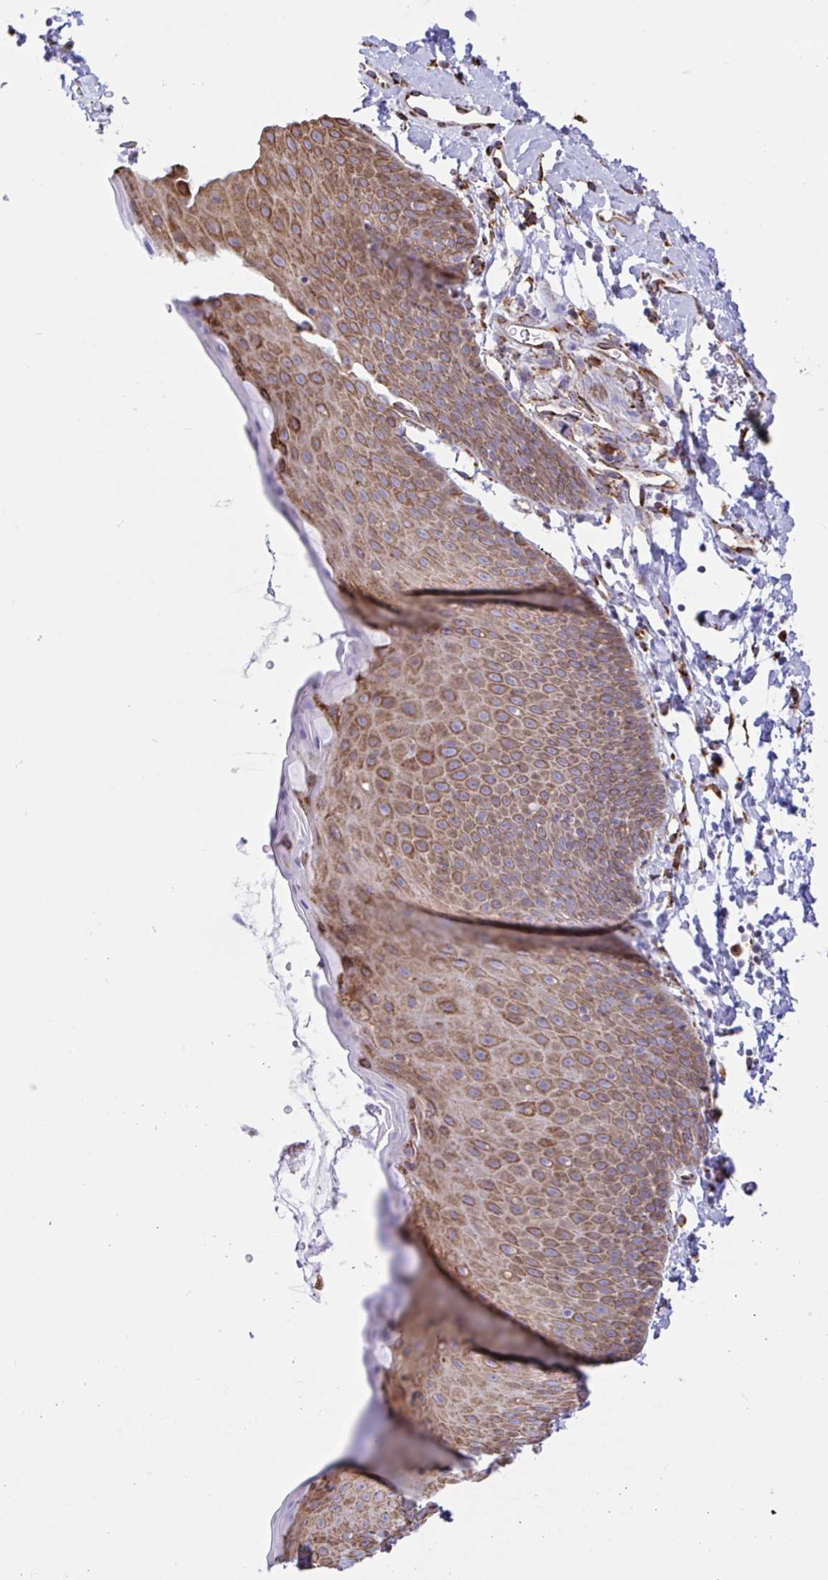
{"staining": {"intensity": "moderate", "quantity": ">75%", "location": "cytoplasmic/membranous"}, "tissue": "skin", "cell_type": "Epidermal cells", "image_type": "normal", "snomed": [{"axis": "morphology", "description": "Normal tissue, NOS"}, {"axis": "topography", "description": "Anal"}], "caption": "High-magnification brightfield microscopy of benign skin stained with DAB (3,3'-diaminobenzidine) (brown) and counterstained with hematoxylin (blue). epidermal cells exhibit moderate cytoplasmic/membranous expression is appreciated in approximately>75% of cells. The protein of interest is stained brown, and the nuclei are stained in blue (DAB (3,3'-diaminobenzidine) IHC with brightfield microscopy, high magnification).", "gene": "CLGN", "patient": {"sex": "male", "age": 53}}